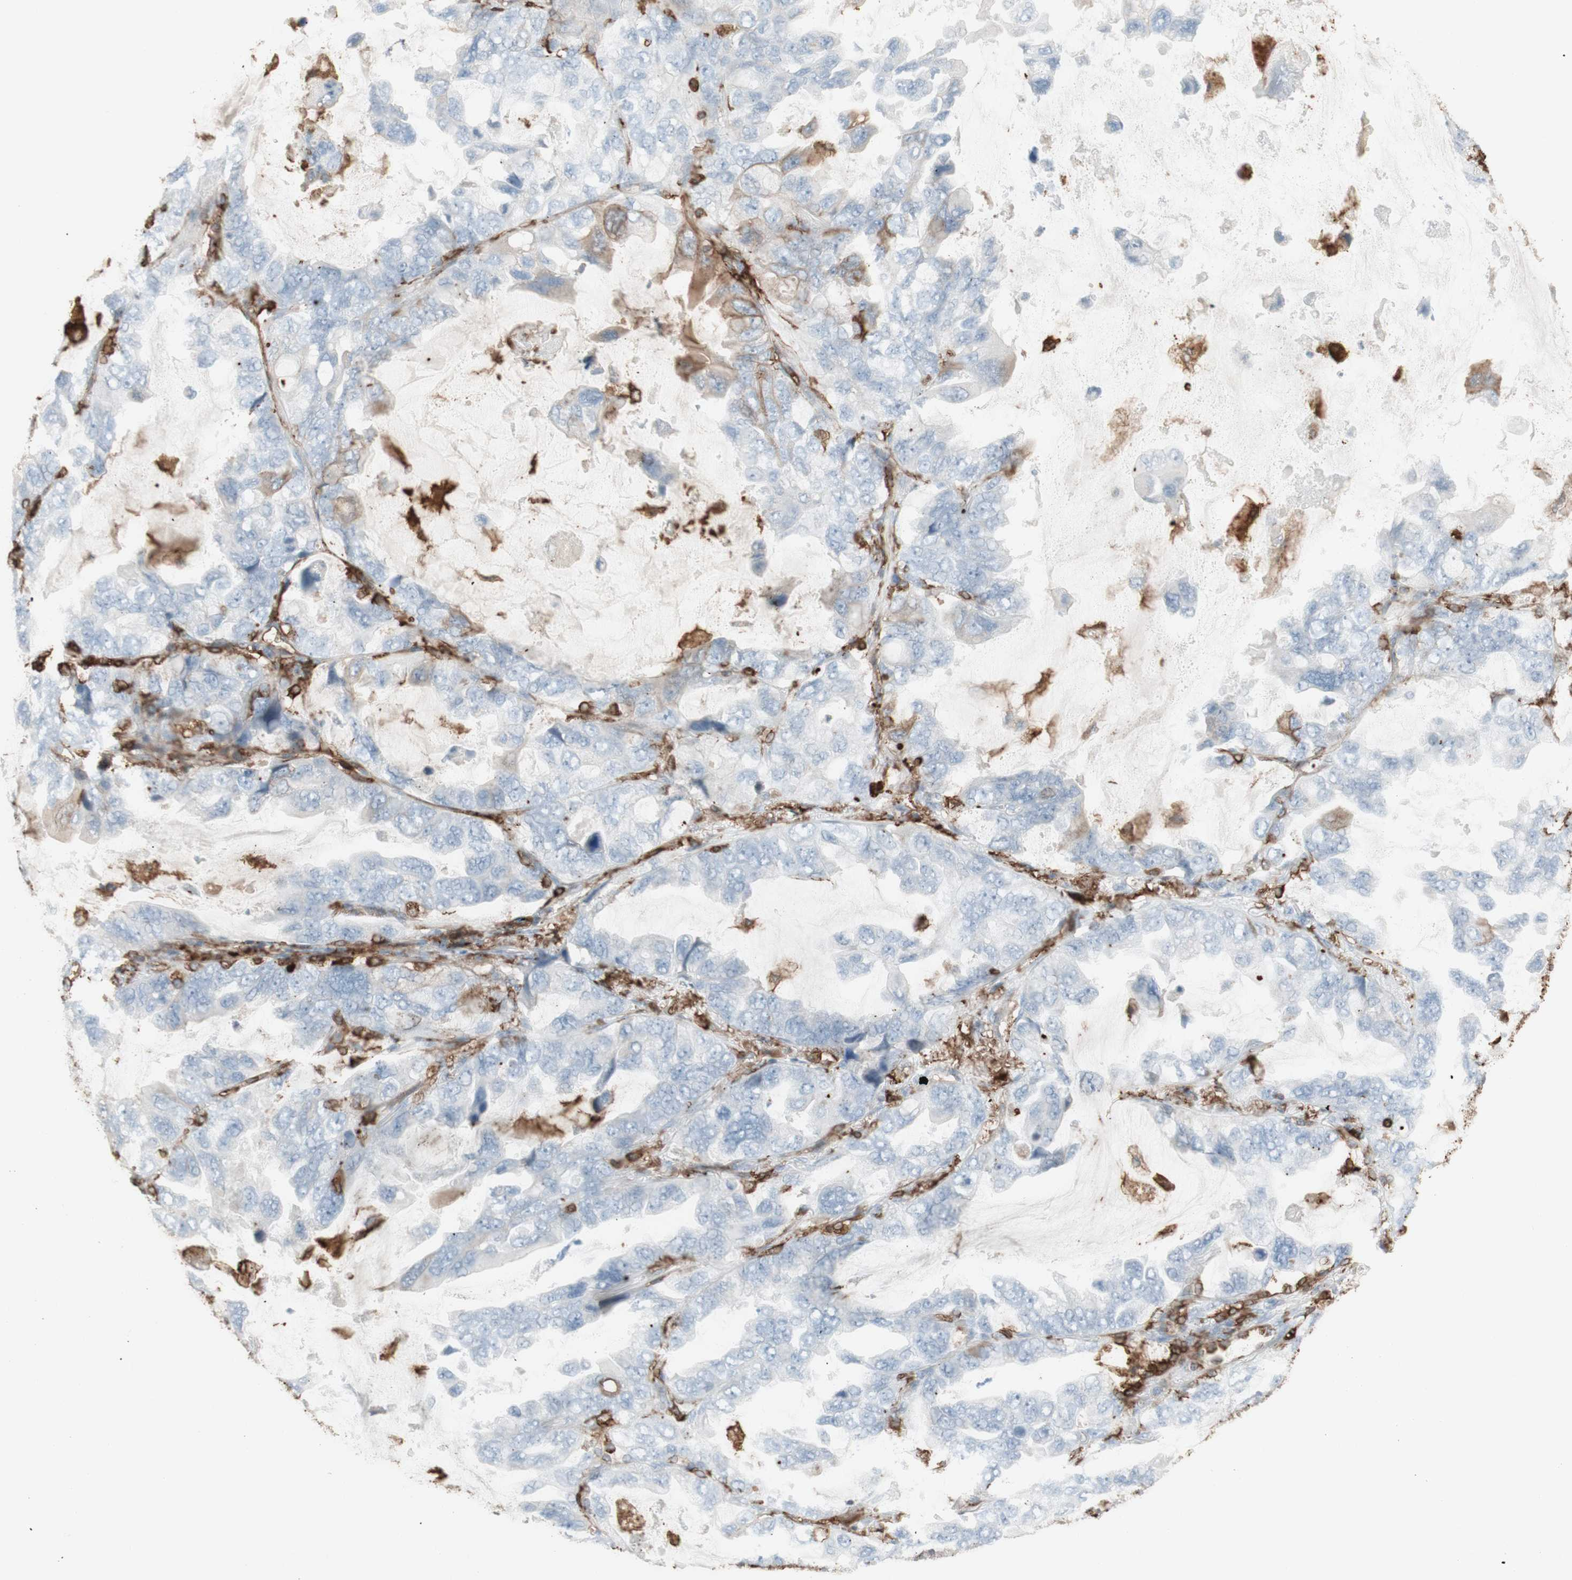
{"staining": {"intensity": "negative", "quantity": "none", "location": "none"}, "tissue": "lung cancer", "cell_type": "Tumor cells", "image_type": "cancer", "snomed": [{"axis": "morphology", "description": "Squamous cell carcinoma, NOS"}, {"axis": "topography", "description": "Lung"}], "caption": "Immunohistochemistry (IHC) micrograph of neoplastic tissue: lung cancer stained with DAB (3,3'-diaminobenzidine) reveals no significant protein staining in tumor cells. The staining was performed using DAB (3,3'-diaminobenzidine) to visualize the protein expression in brown, while the nuclei were stained in blue with hematoxylin (Magnification: 20x).", "gene": "HLA-DPB1", "patient": {"sex": "female", "age": 73}}